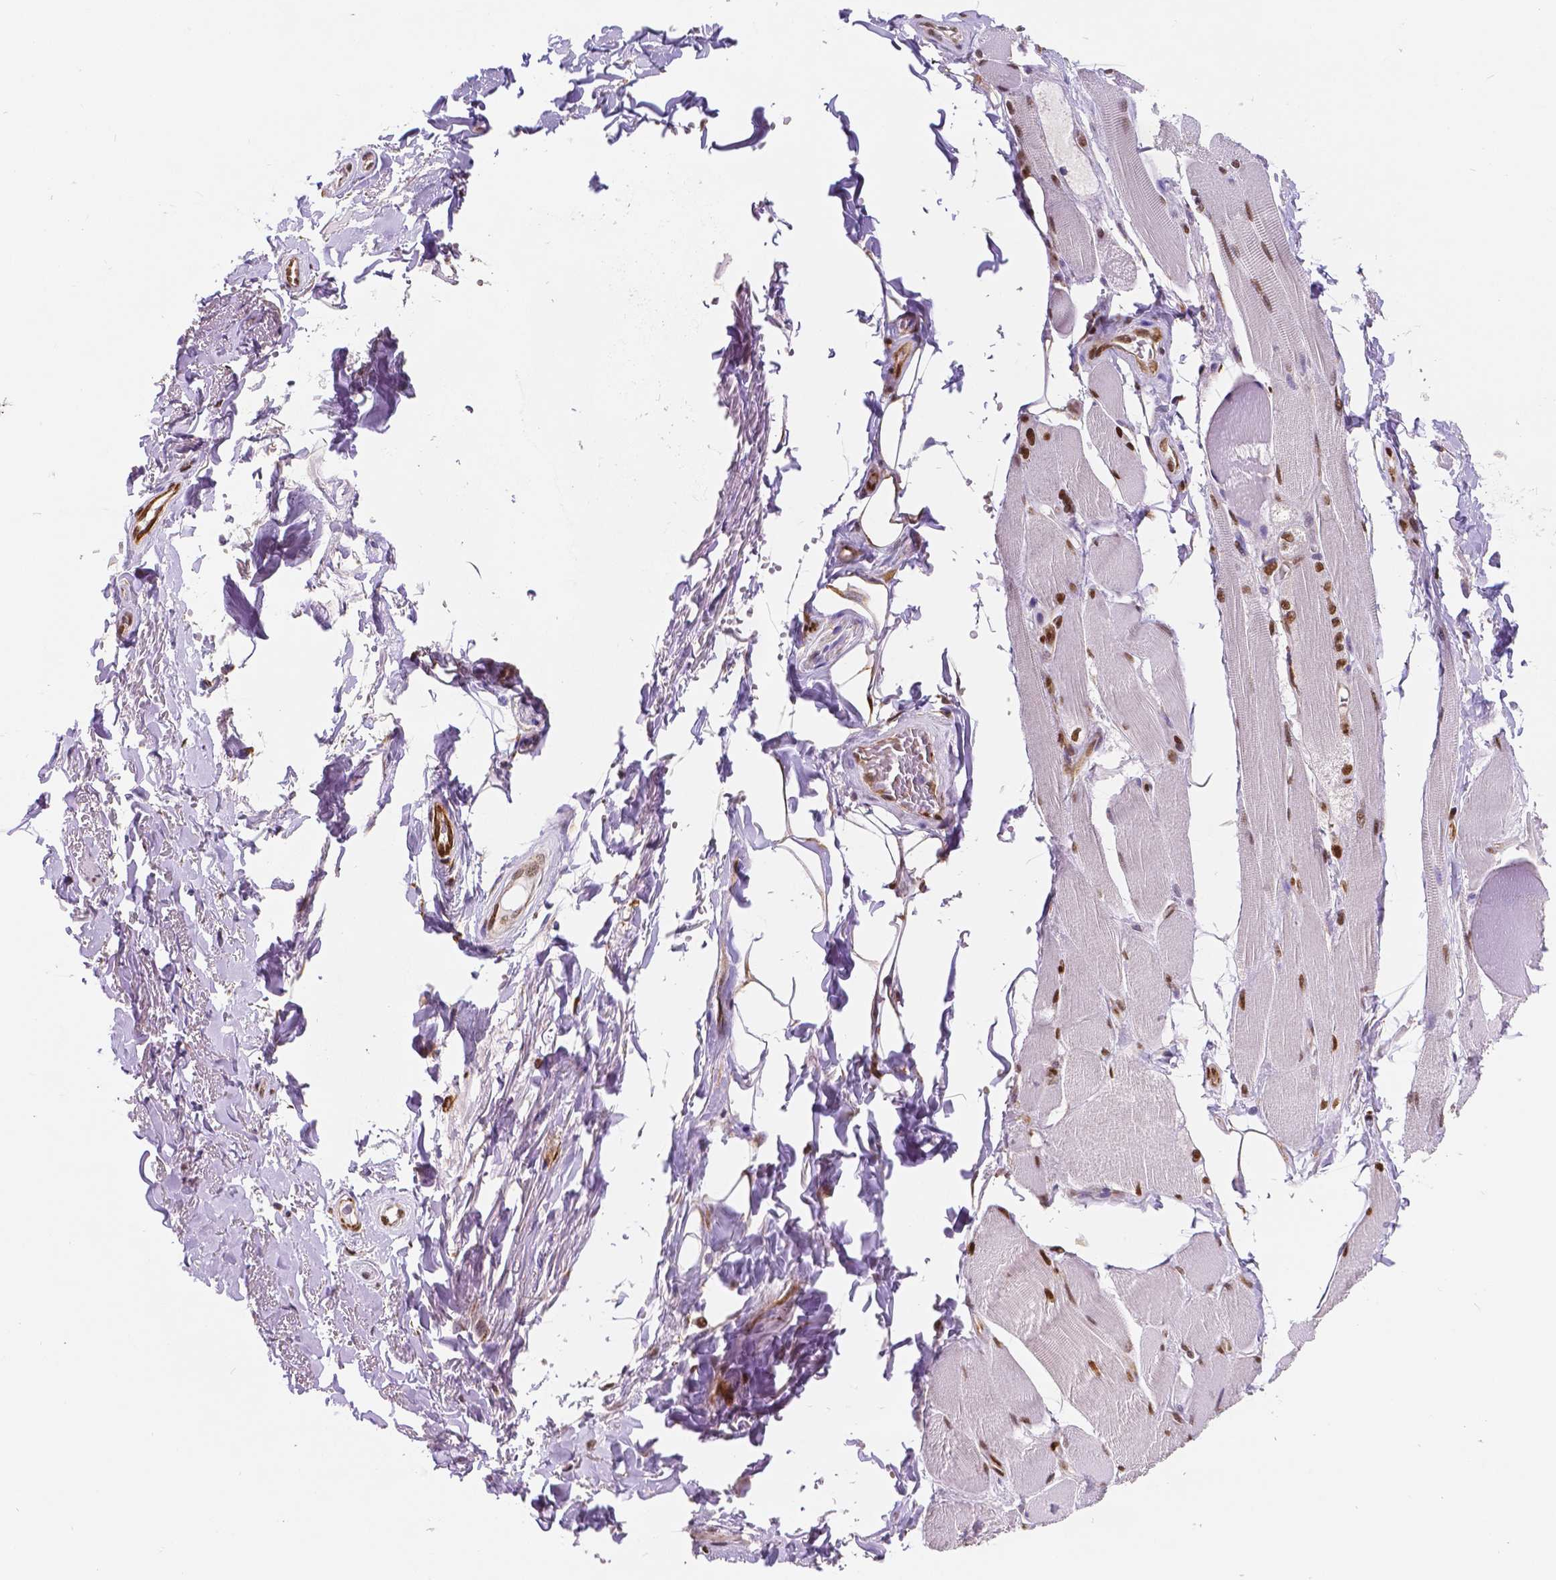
{"staining": {"intensity": "moderate", "quantity": ">75%", "location": "nuclear"}, "tissue": "skeletal muscle", "cell_type": "Myocytes", "image_type": "normal", "snomed": [{"axis": "morphology", "description": "Normal tissue, NOS"}, {"axis": "topography", "description": "Skeletal muscle"}, {"axis": "topography", "description": "Anal"}, {"axis": "topography", "description": "Peripheral nerve tissue"}], "caption": "Immunohistochemical staining of normal human skeletal muscle reveals moderate nuclear protein expression in about >75% of myocytes. The staining was performed using DAB to visualize the protein expression in brown, while the nuclei were stained in blue with hematoxylin (Magnification: 20x).", "gene": "MEF2C", "patient": {"sex": "male", "age": 53}}